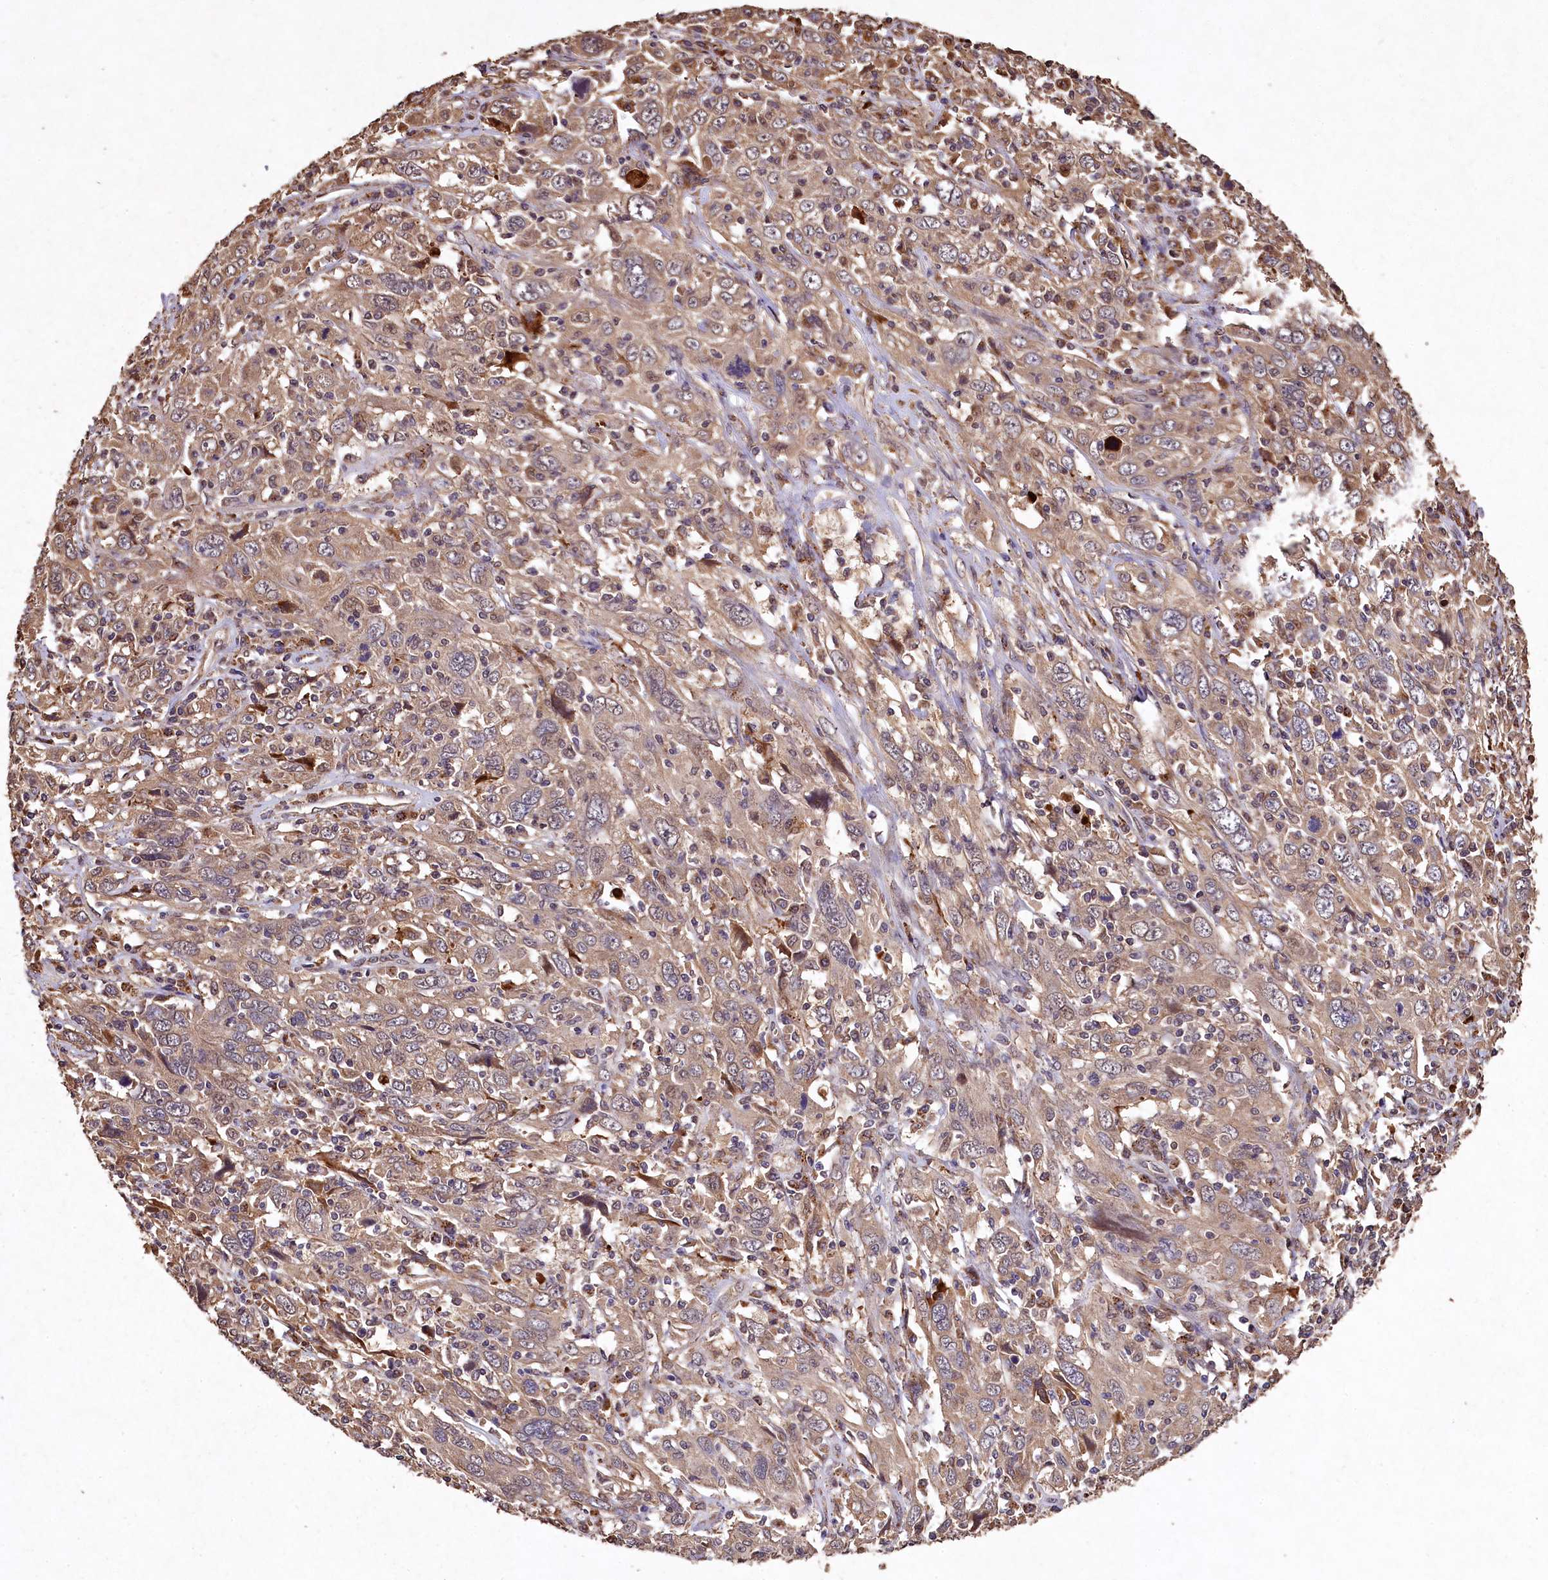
{"staining": {"intensity": "moderate", "quantity": ">75%", "location": "cytoplasmic/membranous"}, "tissue": "cervical cancer", "cell_type": "Tumor cells", "image_type": "cancer", "snomed": [{"axis": "morphology", "description": "Squamous cell carcinoma, NOS"}, {"axis": "topography", "description": "Cervix"}], "caption": "Immunohistochemical staining of cervical squamous cell carcinoma shows medium levels of moderate cytoplasmic/membranous positivity in approximately >75% of tumor cells.", "gene": "LSM4", "patient": {"sex": "female", "age": 46}}